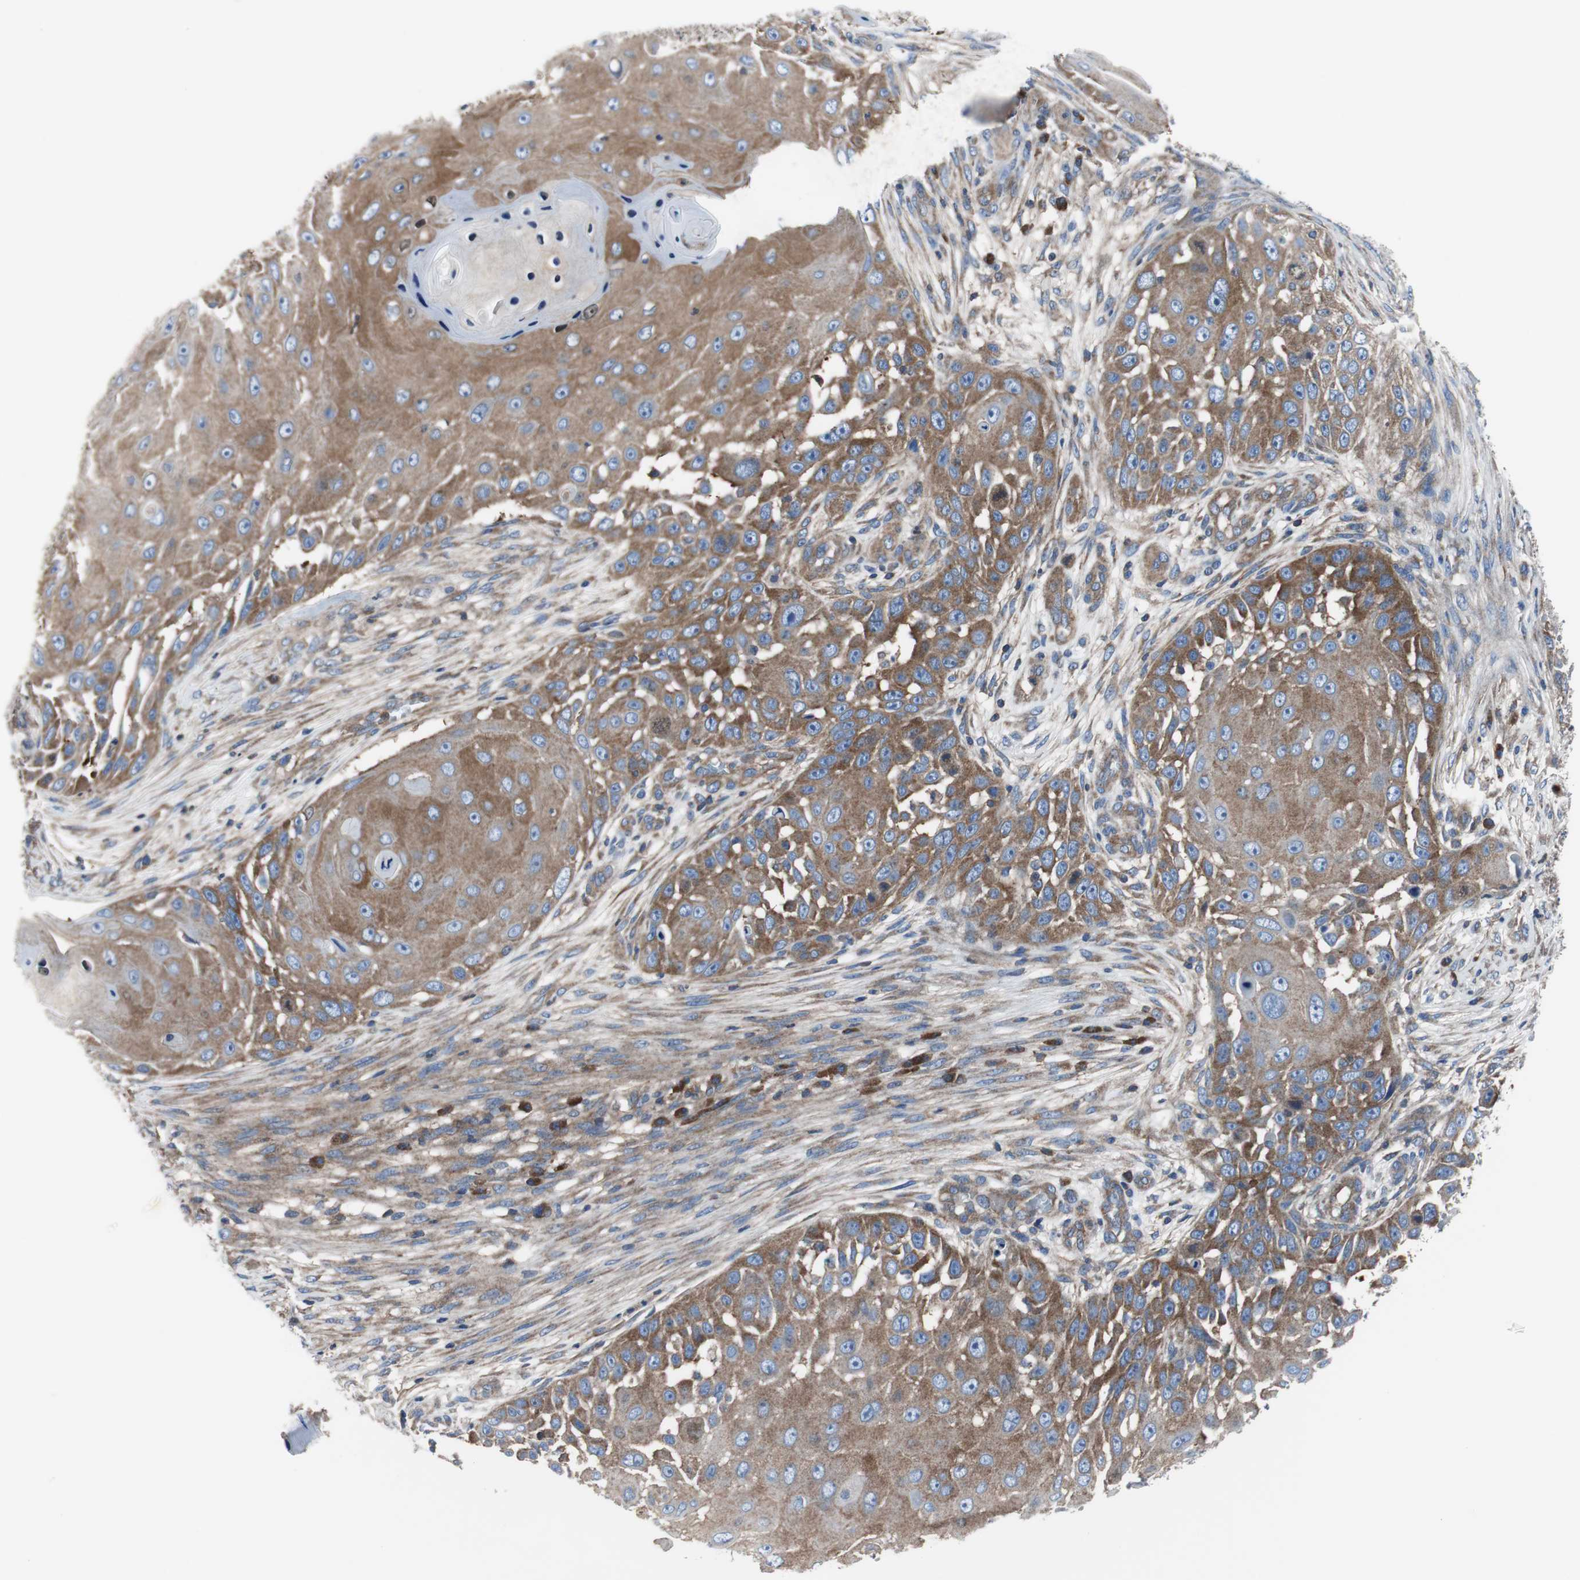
{"staining": {"intensity": "moderate", "quantity": ">75%", "location": "cytoplasmic/membranous"}, "tissue": "skin cancer", "cell_type": "Tumor cells", "image_type": "cancer", "snomed": [{"axis": "morphology", "description": "Squamous cell carcinoma, NOS"}, {"axis": "topography", "description": "Skin"}], "caption": "Protein positivity by immunohistochemistry exhibits moderate cytoplasmic/membranous staining in about >75% of tumor cells in skin squamous cell carcinoma.", "gene": "BRAF", "patient": {"sex": "female", "age": 44}}